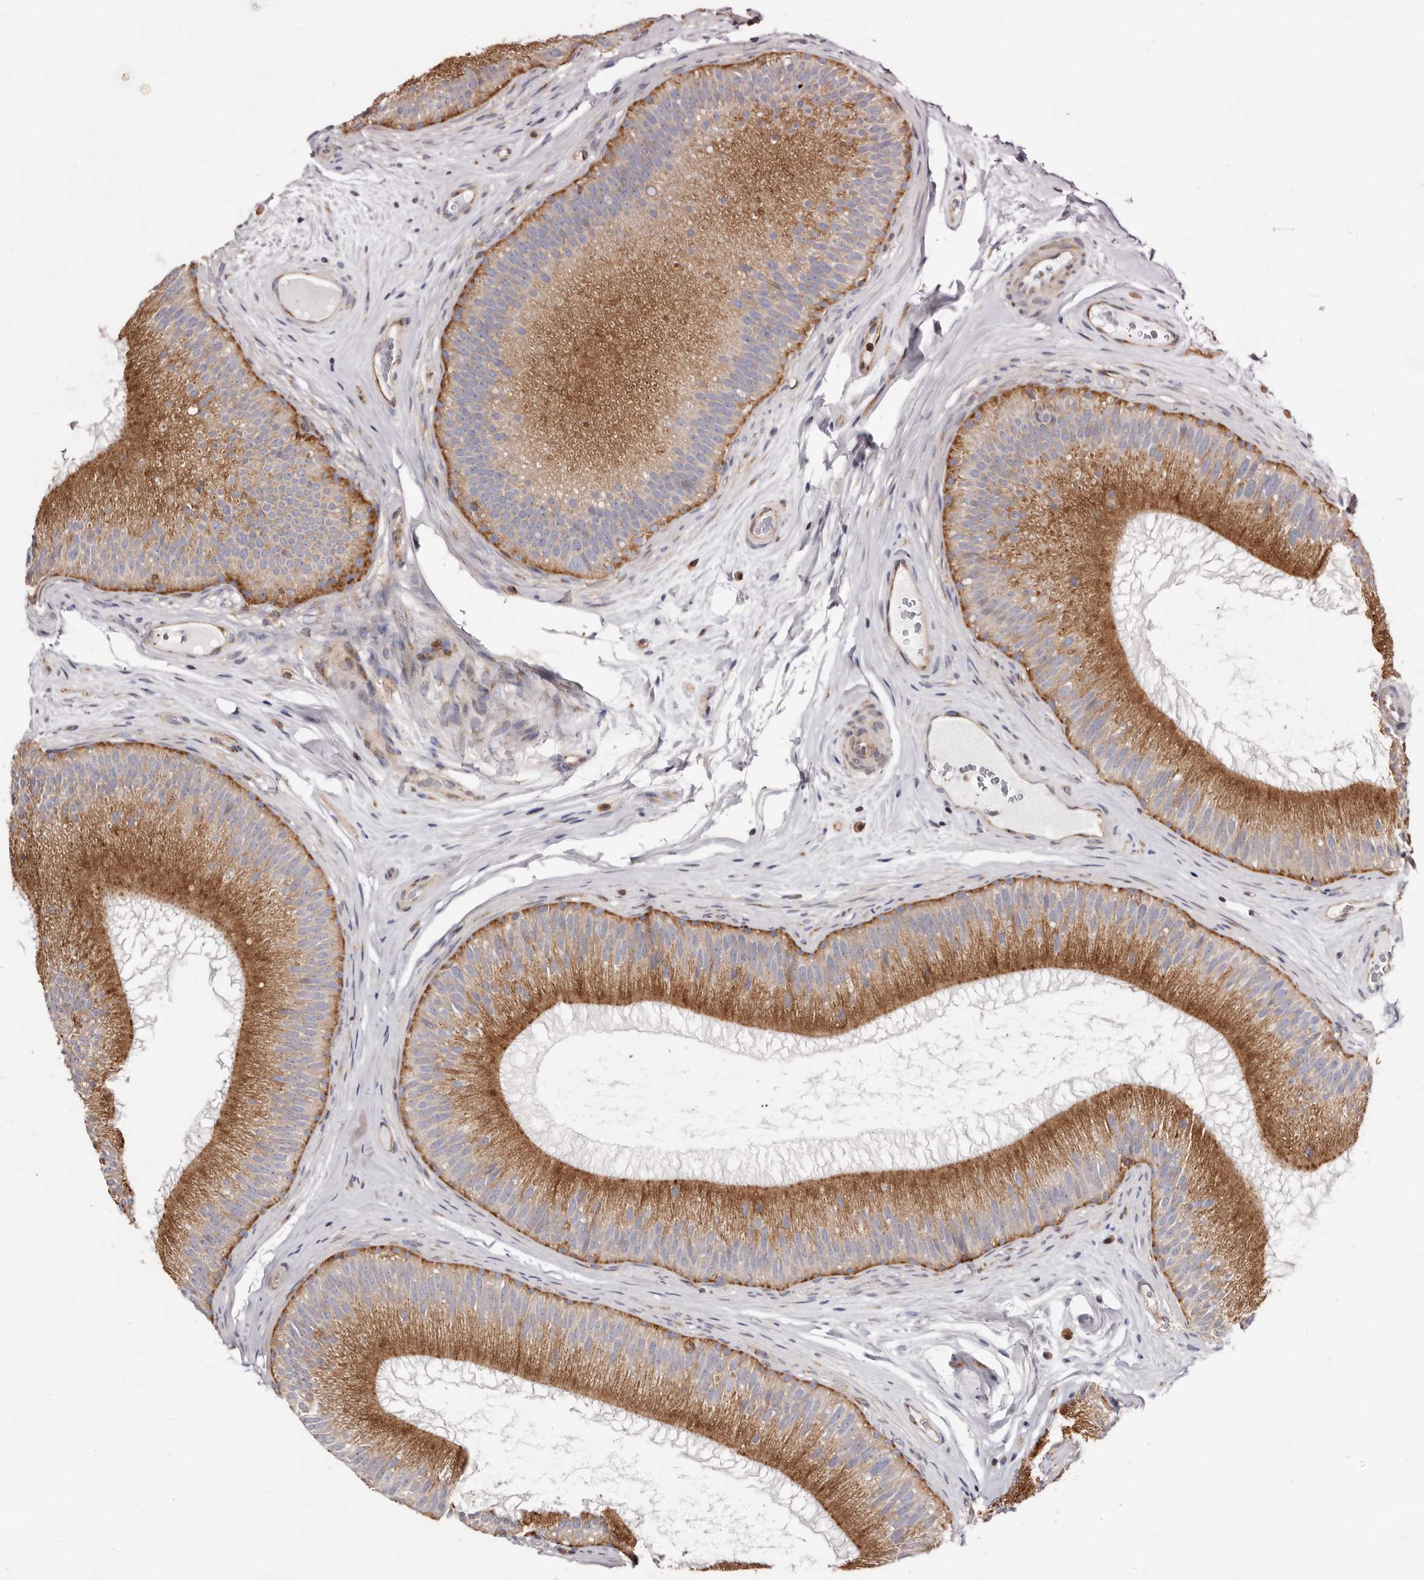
{"staining": {"intensity": "moderate", "quantity": ">75%", "location": "cytoplasmic/membranous"}, "tissue": "epididymis", "cell_type": "Glandular cells", "image_type": "normal", "snomed": [{"axis": "morphology", "description": "Normal tissue, NOS"}, {"axis": "topography", "description": "Epididymis"}], "caption": "Epididymis stained with DAB IHC shows medium levels of moderate cytoplasmic/membranous positivity in about >75% of glandular cells.", "gene": "COQ8B", "patient": {"sex": "male", "age": 45}}